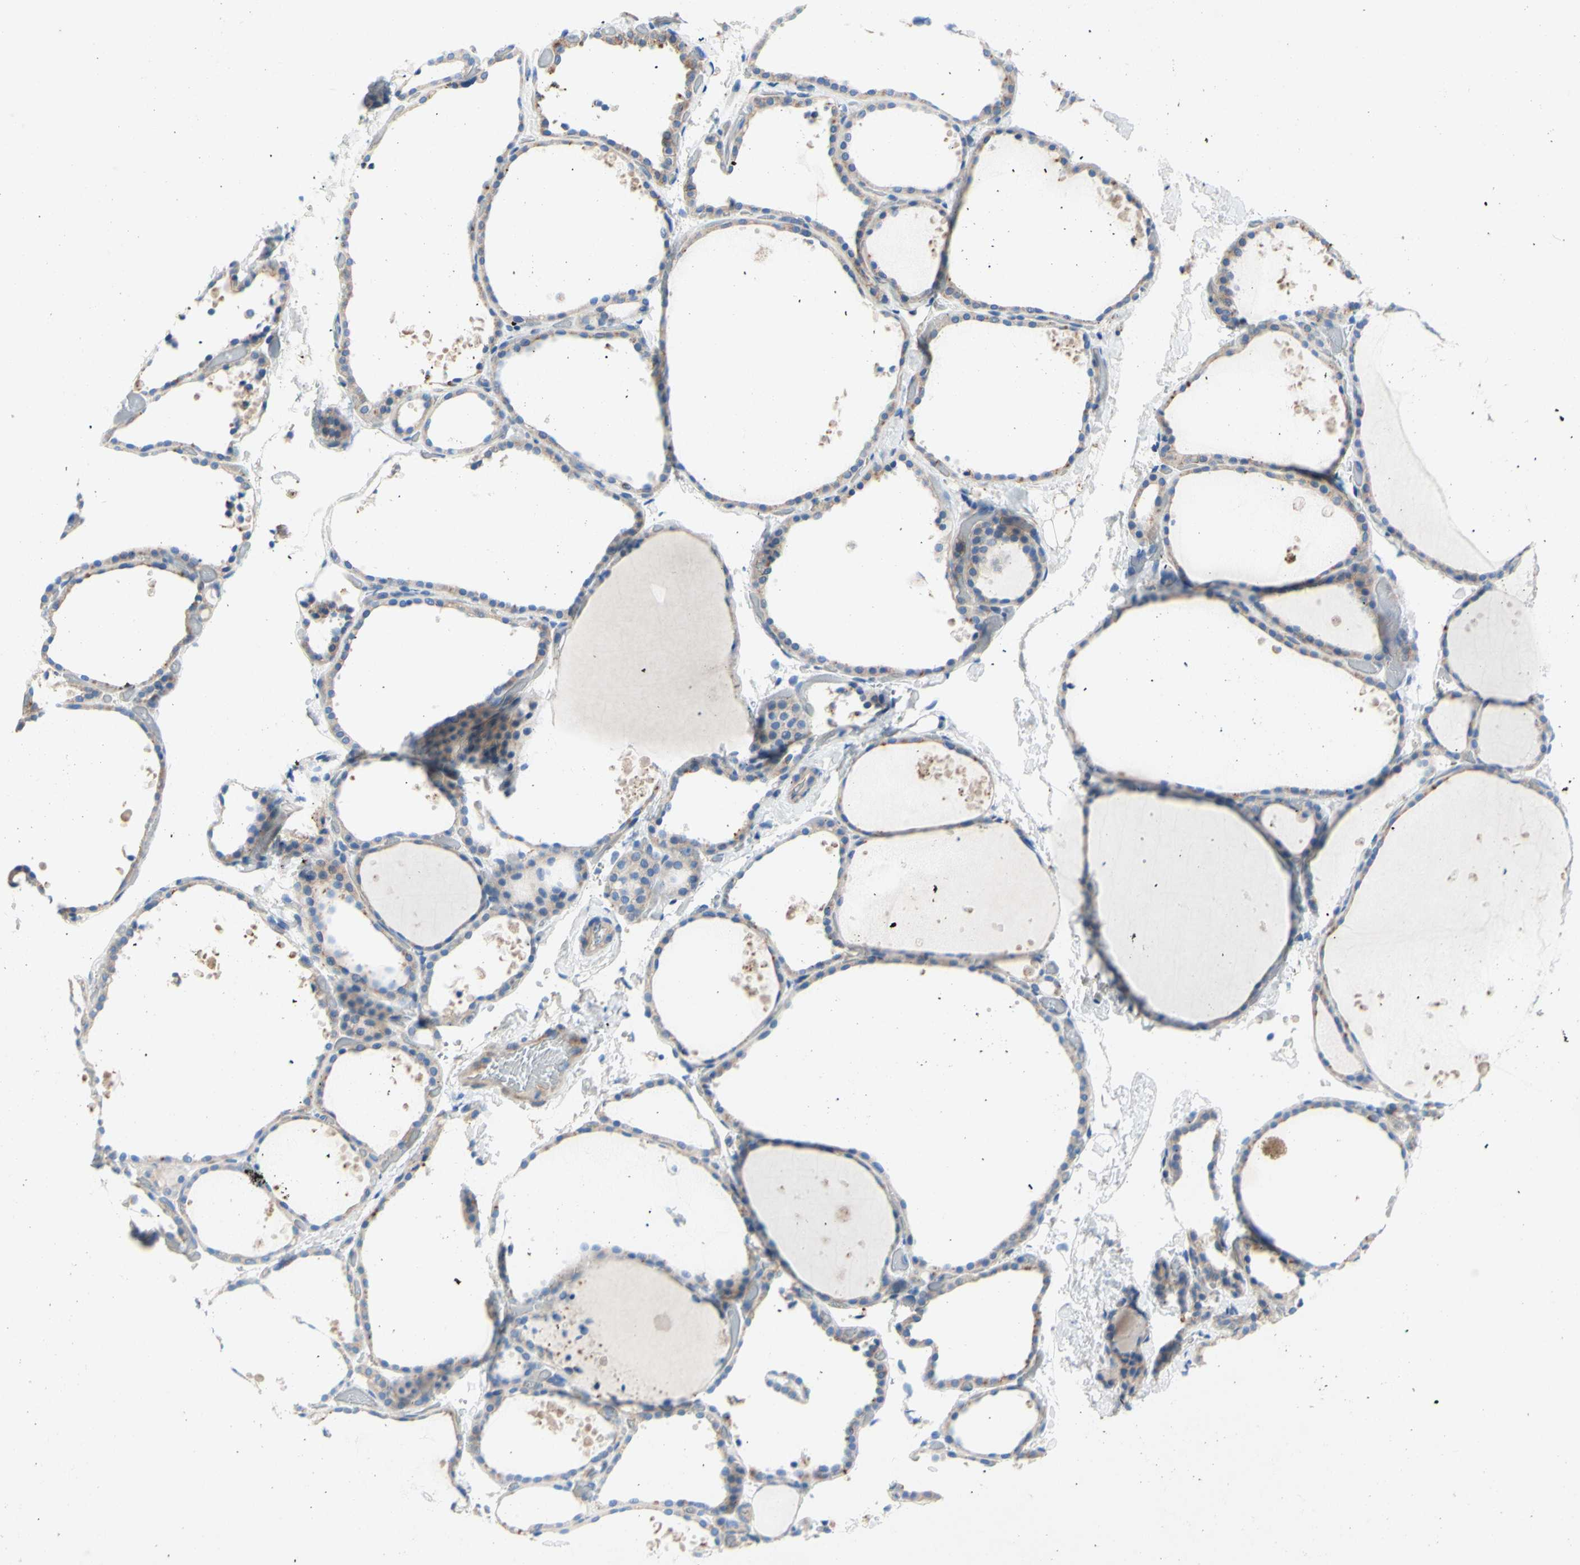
{"staining": {"intensity": "weak", "quantity": ">75%", "location": "cytoplasmic/membranous"}, "tissue": "thyroid gland", "cell_type": "Glandular cells", "image_type": "normal", "snomed": [{"axis": "morphology", "description": "Normal tissue, NOS"}, {"axis": "topography", "description": "Thyroid gland"}], "caption": "Immunohistochemical staining of unremarkable human thyroid gland exhibits >75% levels of weak cytoplasmic/membranous protein expression in about >75% of glandular cells. Using DAB (3,3'-diaminobenzidine) (brown) and hematoxylin (blue) stains, captured at high magnification using brightfield microscopy.", "gene": "TMIGD2", "patient": {"sex": "female", "age": 44}}